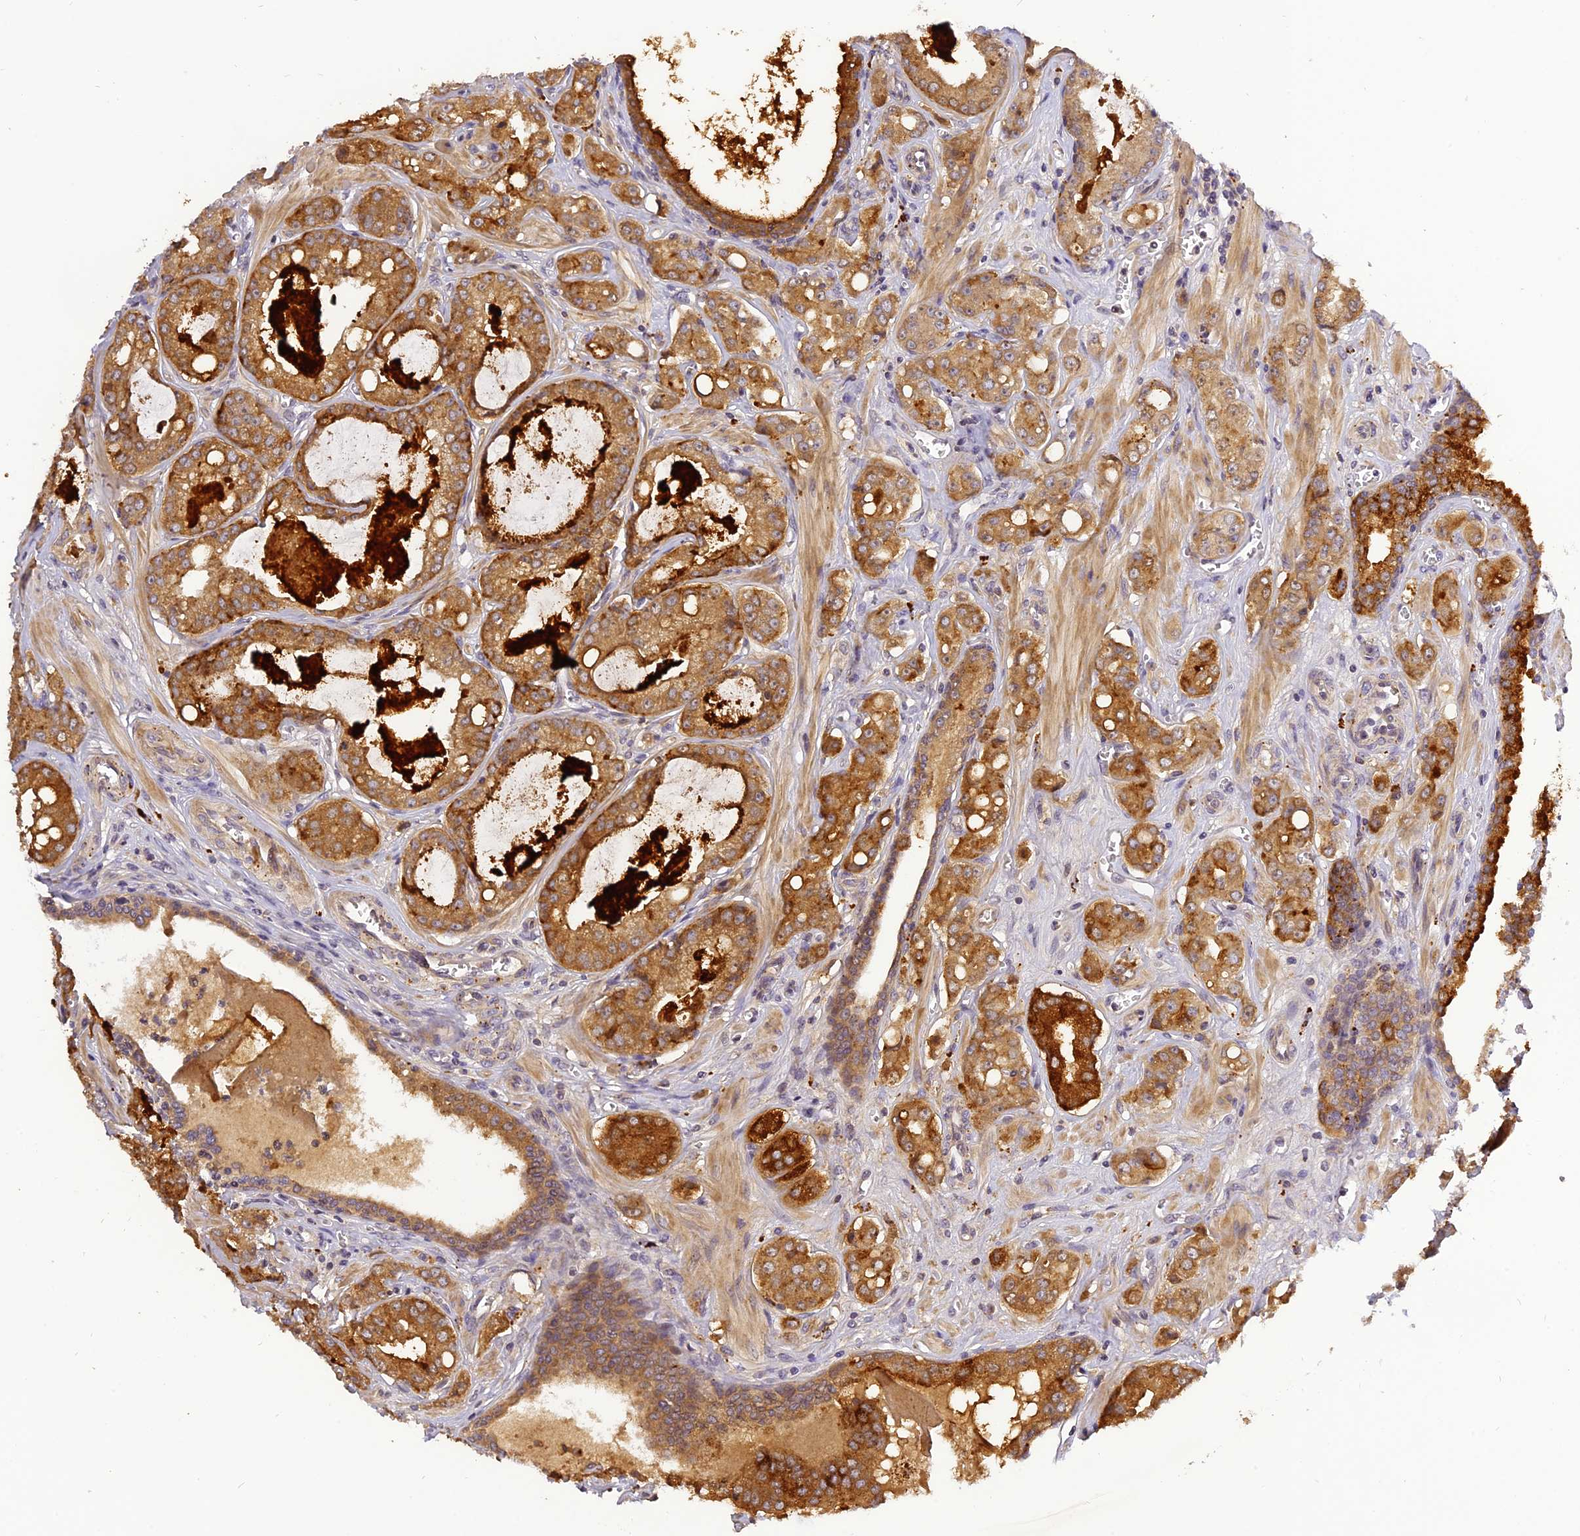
{"staining": {"intensity": "moderate", "quantity": ">75%", "location": "cytoplasmic/membranous"}, "tissue": "prostate cancer", "cell_type": "Tumor cells", "image_type": "cancer", "snomed": [{"axis": "morphology", "description": "Adenocarcinoma, High grade"}, {"axis": "topography", "description": "Prostate"}], "caption": "Brown immunohistochemical staining in adenocarcinoma (high-grade) (prostate) exhibits moderate cytoplasmic/membranous staining in about >75% of tumor cells.", "gene": "FNIP2", "patient": {"sex": "male", "age": 74}}